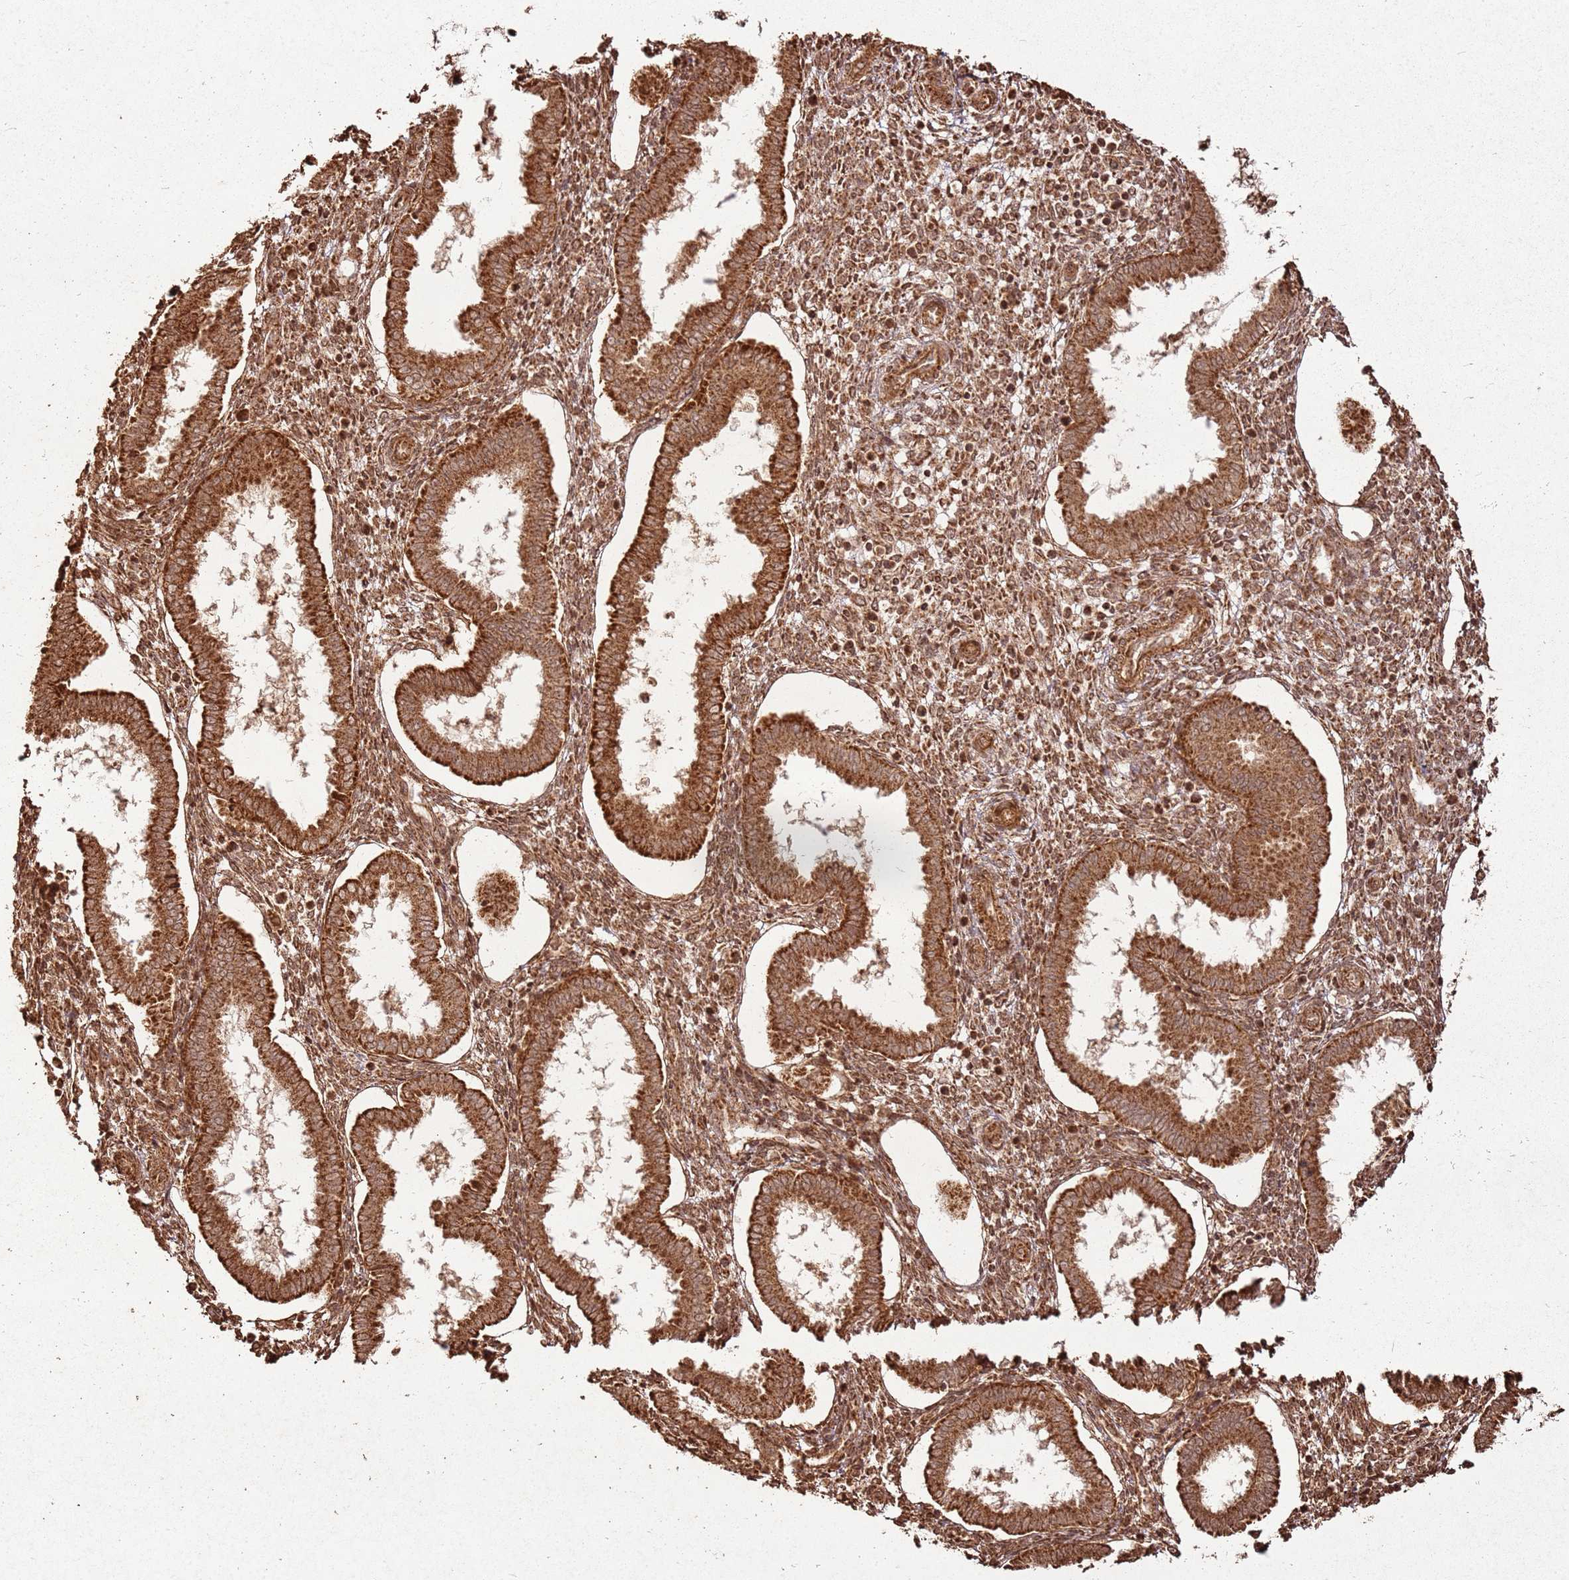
{"staining": {"intensity": "moderate", "quantity": ">75%", "location": "cytoplasmic/membranous"}, "tissue": "endometrium", "cell_type": "Cells in endometrial stroma", "image_type": "normal", "snomed": [{"axis": "morphology", "description": "Normal tissue, NOS"}, {"axis": "topography", "description": "Endometrium"}], "caption": "Endometrium stained with DAB immunohistochemistry (IHC) exhibits medium levels of moderate cytoplasmic/membranous positivity in about >75% of cells in endometrial stroma.", "gene": "MRPS6", "patient": {"sex": "female", "age": 24}}